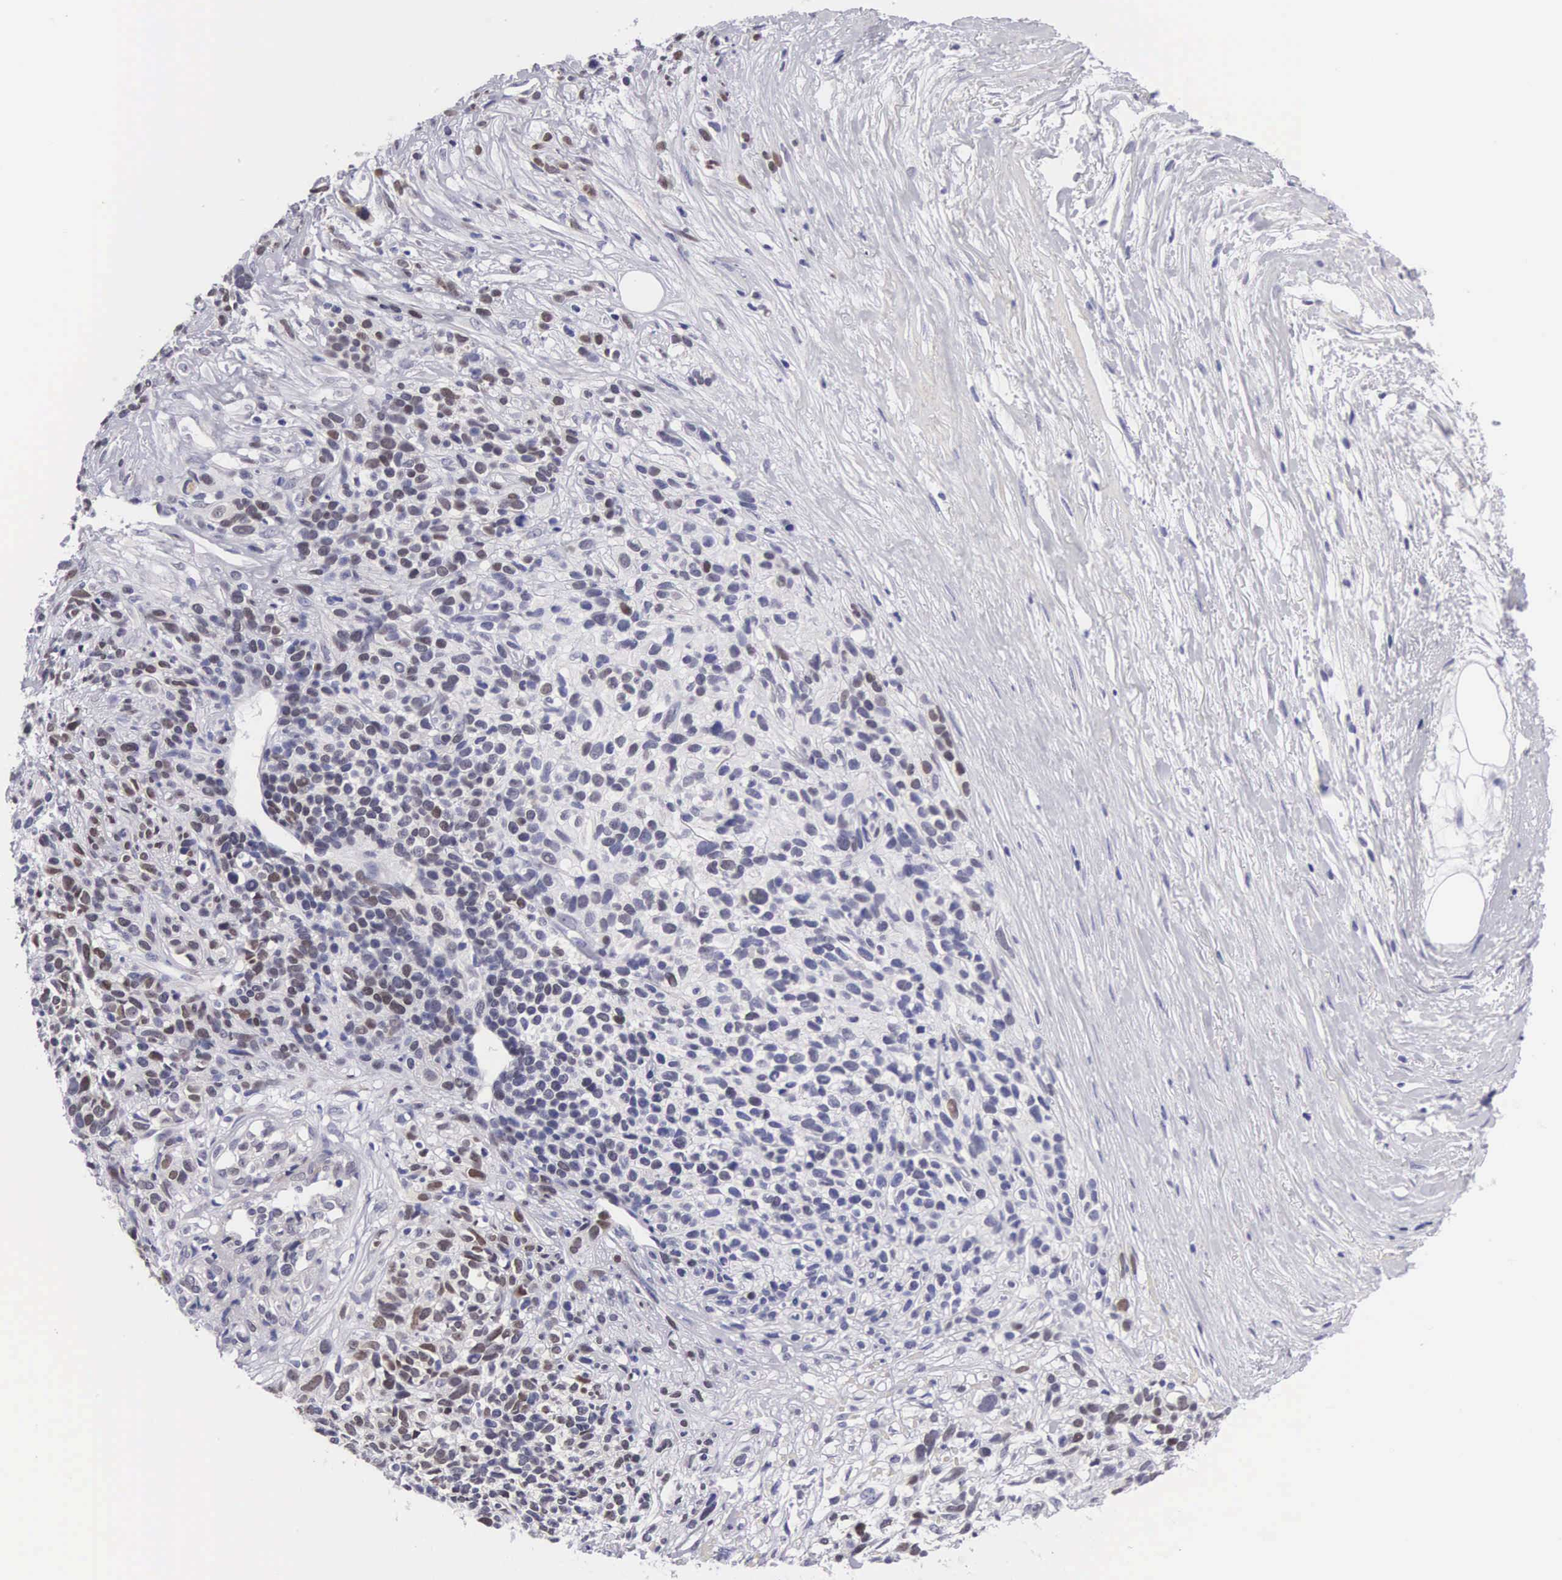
{"staining": {"intensity": "moderate", "quantity": "25%-75%", "location": "nuclear"}, "tissue": "melanoma", "cell_type": "Tumor cells", "image_type": "cancer", "snomed": [{"axis": "morphology", "description": "Malignant melanoma, NOS"}, {"axis": "topography", "description": "Skin"}], "caption": "Brown immunohistochemical staining in human malignant melanoma displays moderate nuclear expression in approximately 25%-75% of tumor cells.", "gene": "SOX11", "patient": {"sex": "female", "age": 85}}